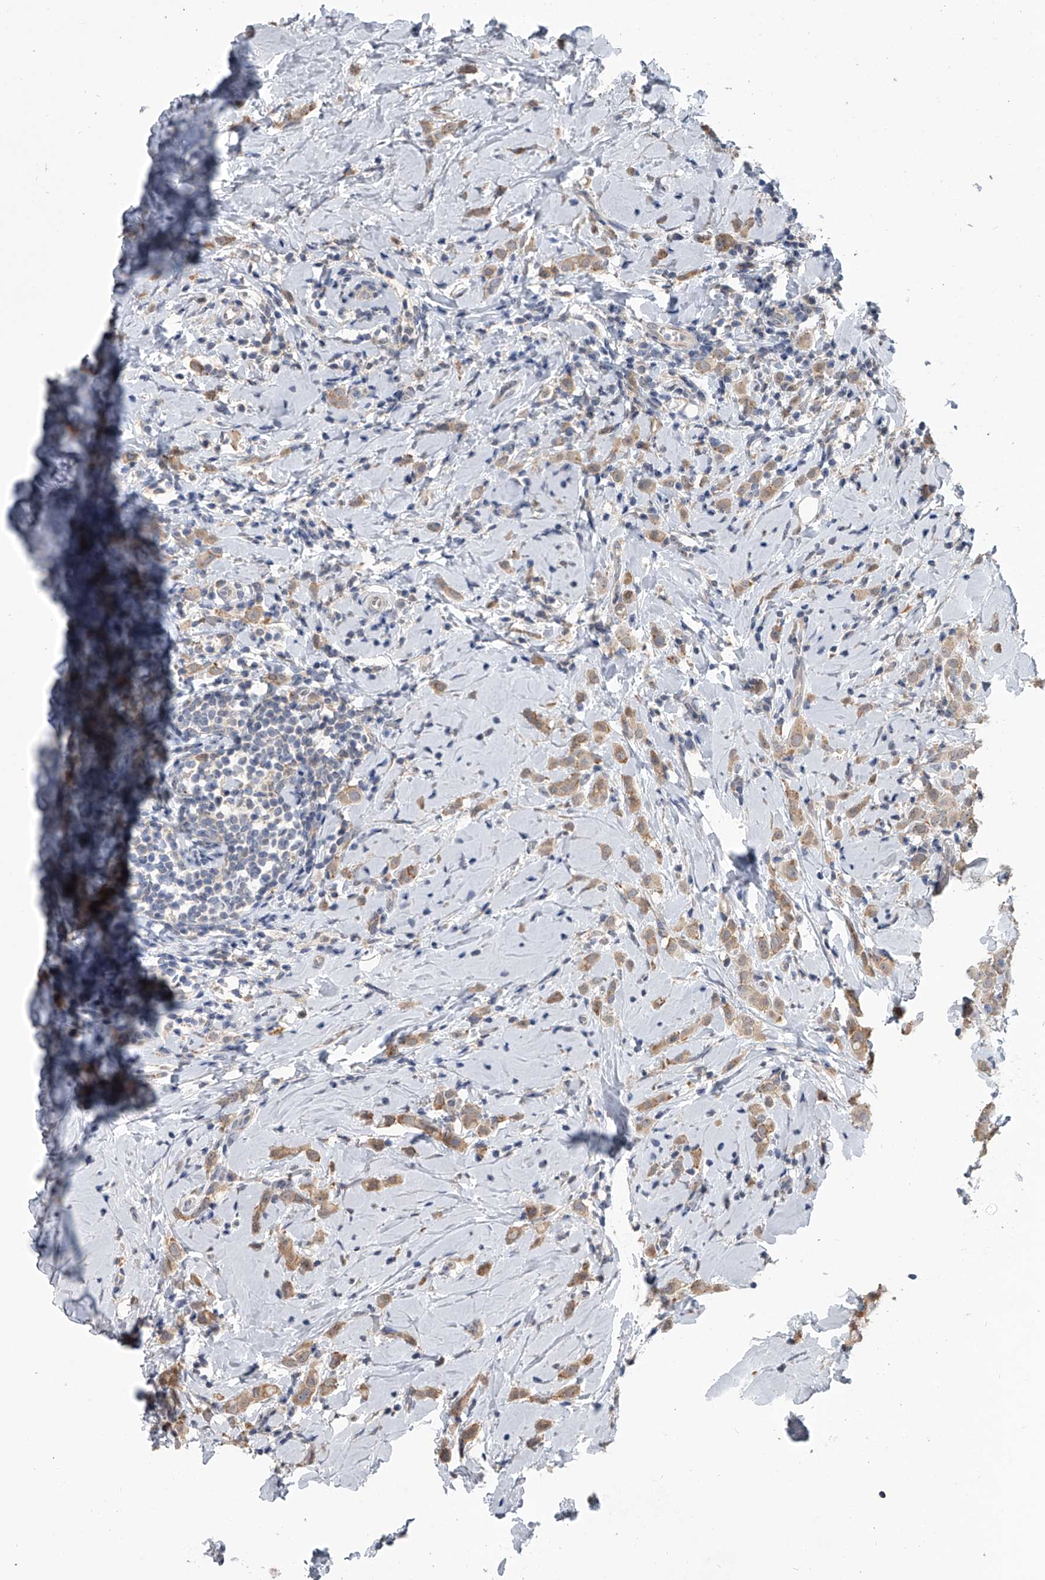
{"staining": {"intensity": "moderate", "quantity": ">75%", "location": "cytoplasmic/membranous"}, "tissue": "breast cancer", "cell_type": "Tumor cells", "image_type": "cancer", "snomed": [{"axis": "morphology", "description": "Lobular carcinoma"}, {"axis": "topography", "description": "Breast"}], "caption": "High-magnification brightfield microscopy of breast cancer stained with DAB (brown) and counterstained with hematoxylin (blue). tumor cells exhibit moderate cytoplasmic/membranous expression is appreciated in about>75% of cells.", "gene": "GEMIN8", "patient": {"sex": "female", "age": 47}}